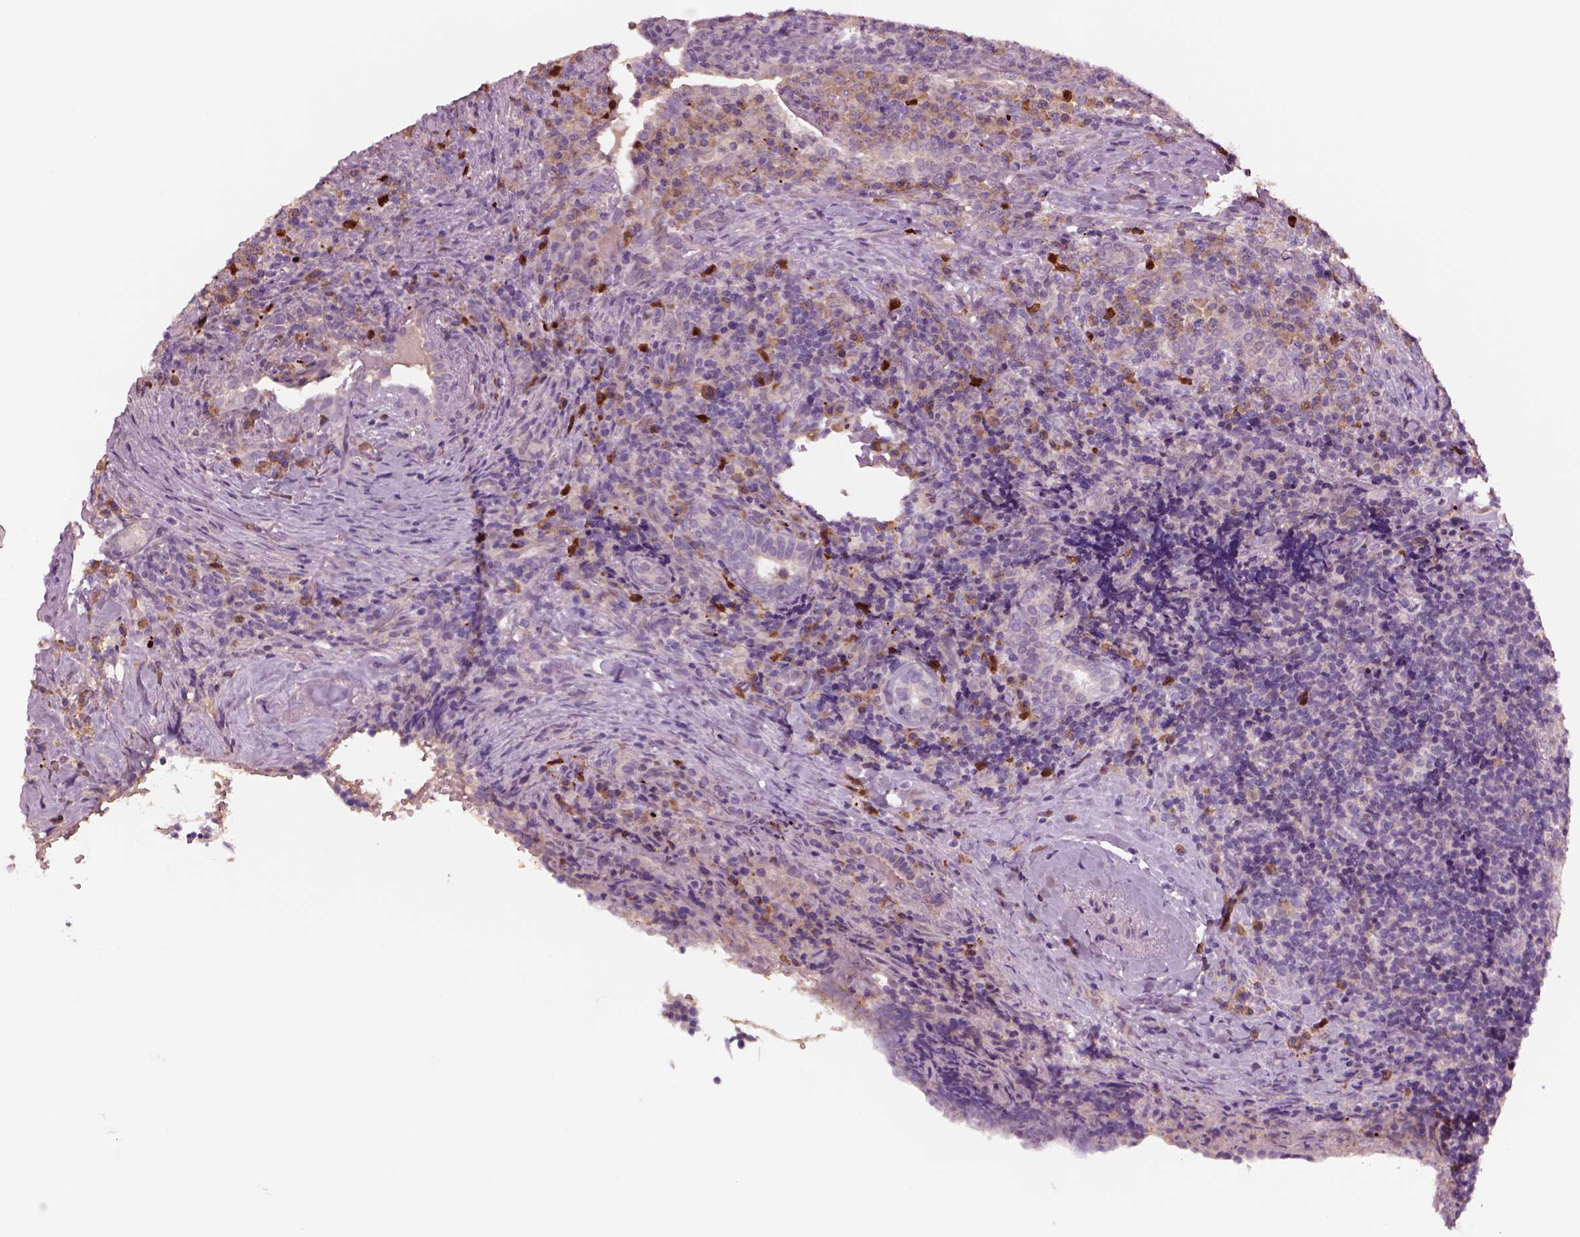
{"staining": {"intensity": "weak", "quantity": "25%-75%", "location": "cytoplasmic/membranous"}, "tissue": "lymphoma", "cell_type": "Tumor cells", "image_type": "cancer", "snomed": [{"axis": "morphology", "description": "Hodgkin's disease, NOS"}, {"axis": "topography", "description": "Lung"}], "caption": "Immunohistochemistry micrograph of neoplastic tissue: human lymphoma stained using immunohistochemistry reveals low levels of weak protein expression localized specifically in the cytoplasmic/membranous of tumor cells, appearing as a cytoplasmic/membranous brown color.", "gene": "HTR1B", "patient": {"sex": "male", "age": 17}}